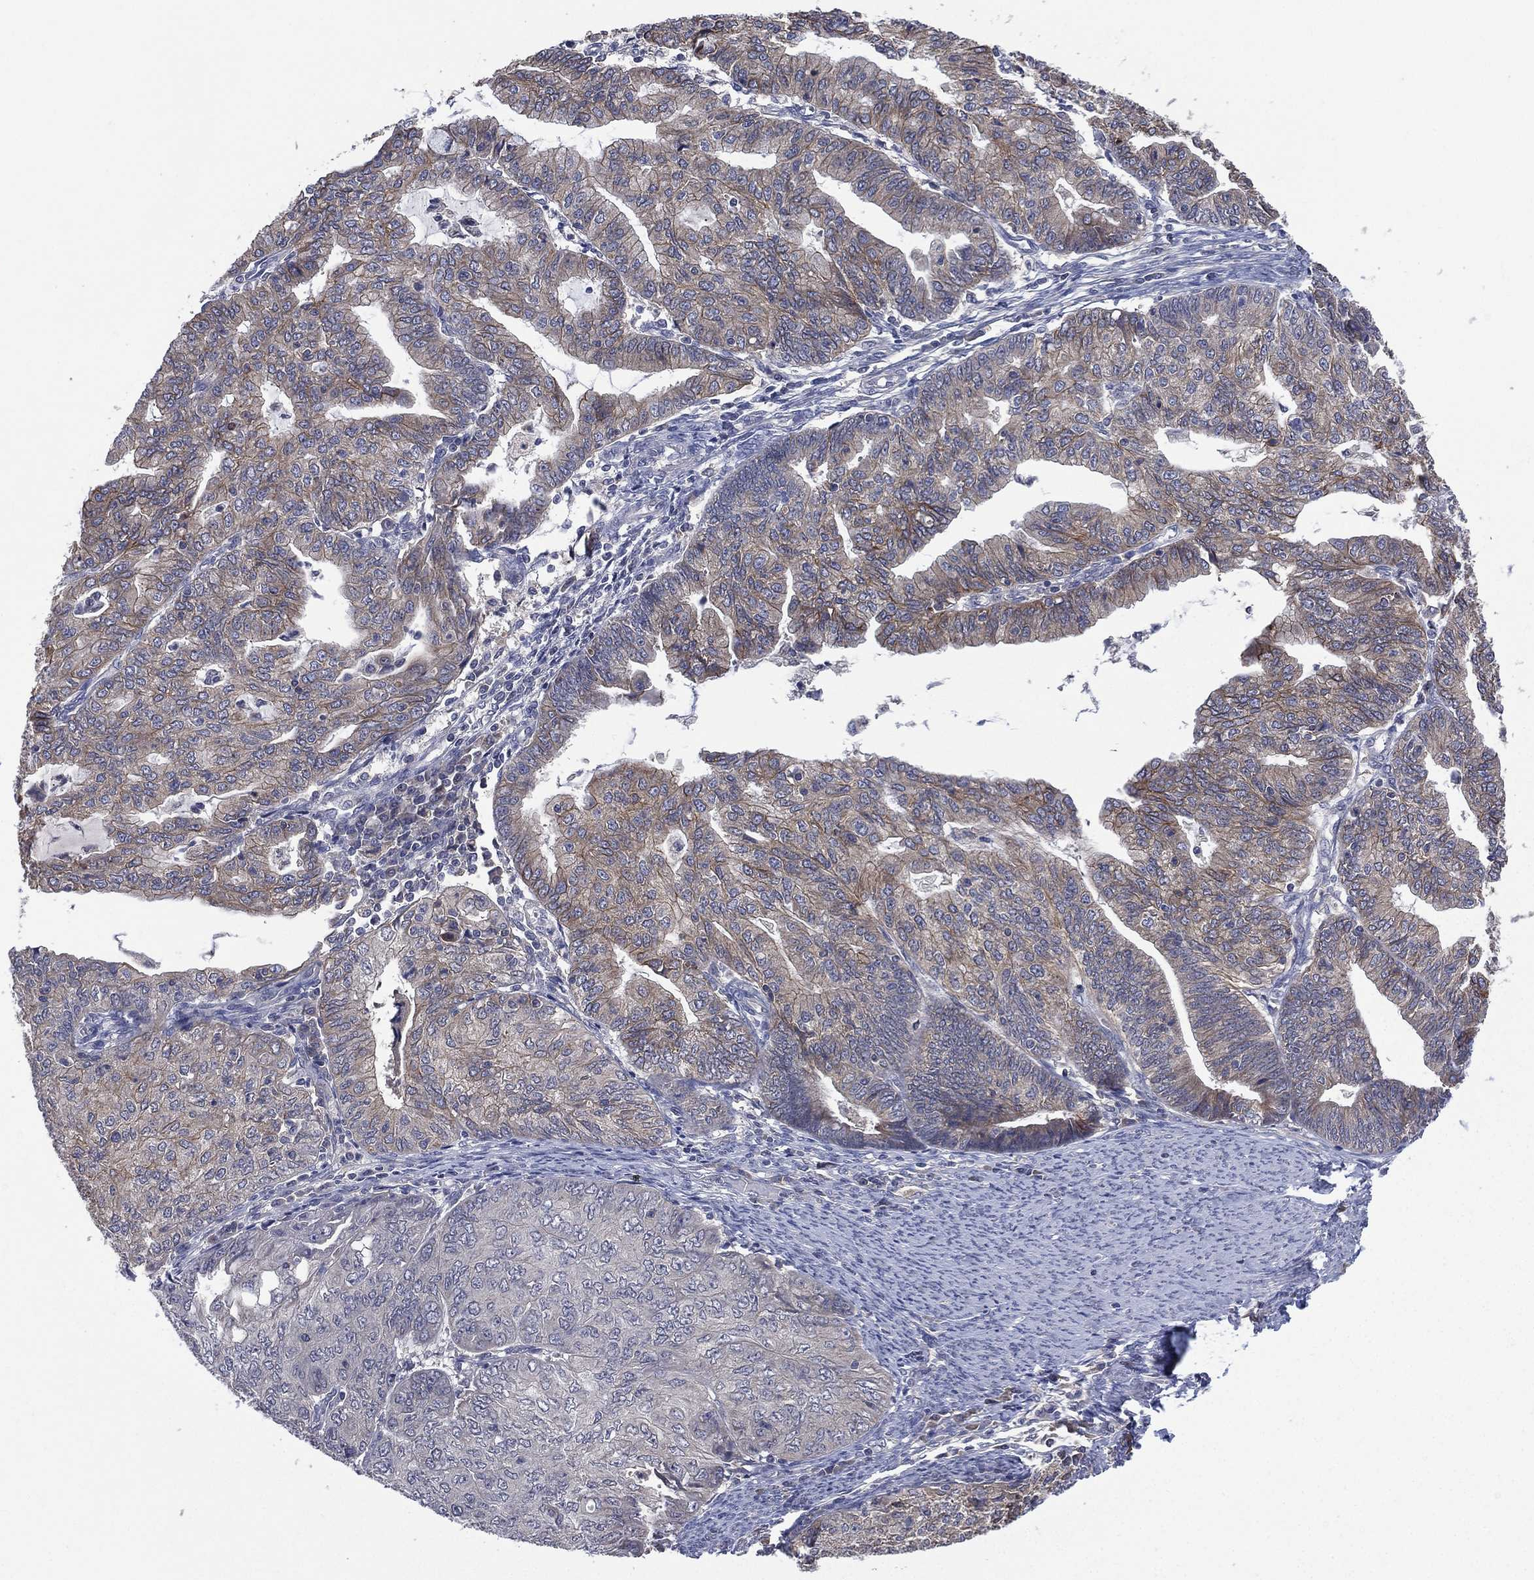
{"staining": {"intensity": "moderate", "quantity": "<25%", "location": "cytoplasmic/membranous"}, "tissue": "endometrial cancer", "cell_type": "Tumor cells", "image_type": "cancer", "snomed": [{"axis": "morphology", "description": "Adenocarcinoma, NOS"}, {"axis": "topography", "description": "Endometrium"}], "caption": "Endometrial cancer (adenocarcinoma) was stained to show a protein in brown. There is low levels of moderate cytoplasmic/membranous expression in approximately <25% of tumor cells. (brown staining indicates protein expression, while blue staining denotes nuclei).", "gene": "MPP7", "patient": {"sex": "female", "age": 82}}